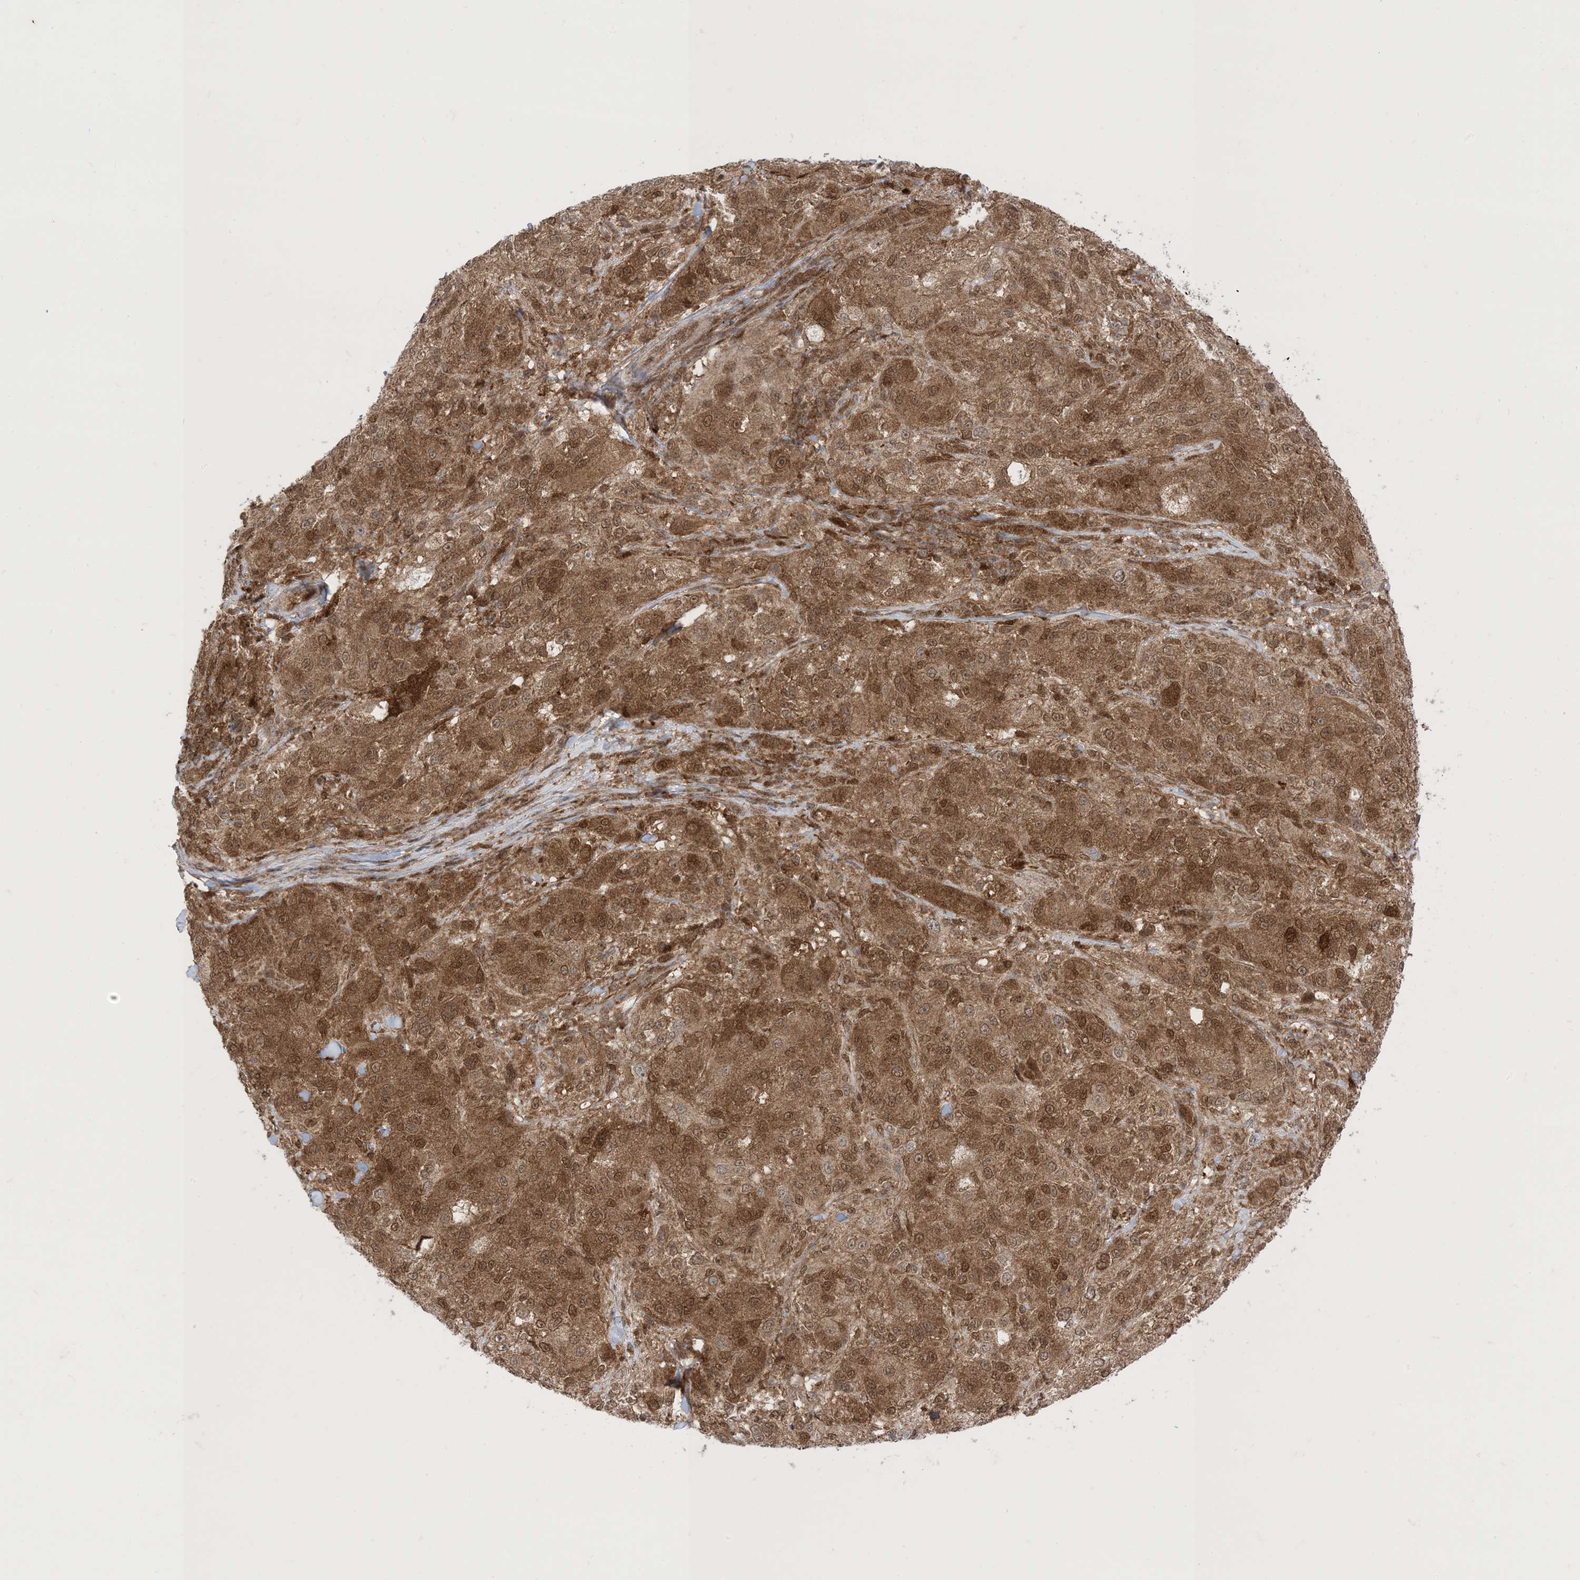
{"staining": {"intensity": "moderate", "quantity": ">75%", "location": "cytoplasmic/membranous"}, "tissue": "melanoma", "cell_type": "Tumor cells", "image_type": "cancer", "snomed": [{"axis": "morphology", "description": "Necrosis, NOS"}, {"axis": "morphology", "description": "Malignant melanoma, NOS"}, {"axis": "topography", "description": "Skin"}], "caption": "Protein staining of melanoma tissue shows moderate cytoplasmic/membranous staining in about >75% of tumor cells.", "gene": "PTPA", "patient": {"sex": "female", "age": 87}}